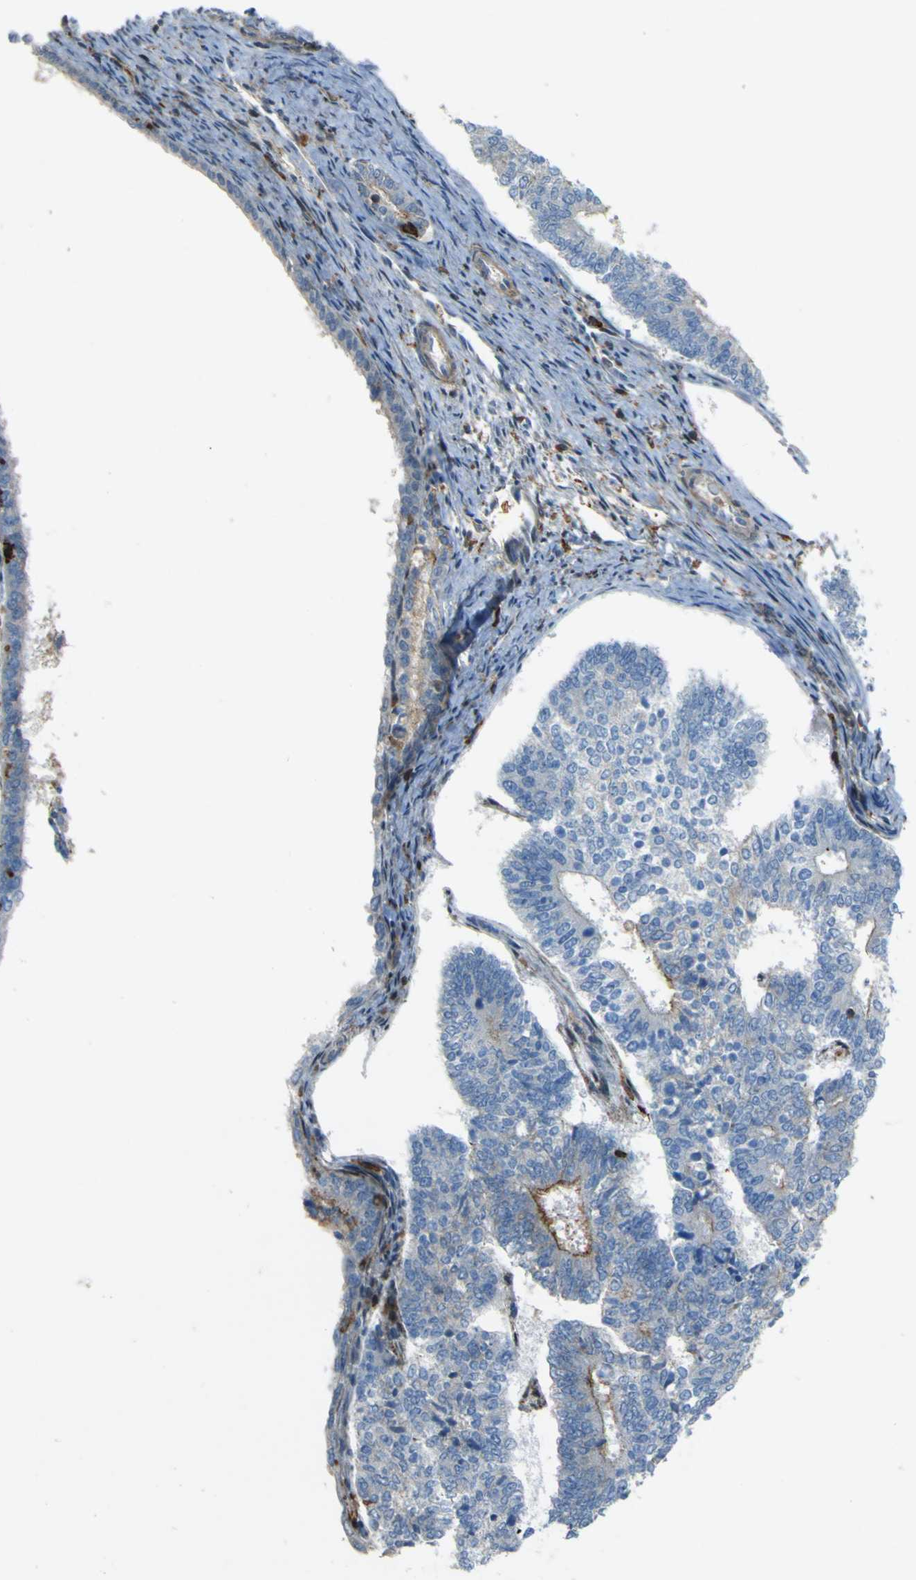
{"staining": {"intensity": "weak", "quantity": "<25%", "location": "cytoplasmic/membranous"}, "tissue": "endometrial cancer", "cell_type": "Tumor cells", "image_type": "cancer", "snomed": [{"axis": "morphology", "description": "Adenocarcinoma, NOS"}, {"axis": "topography", "description": "Endometrium"}], "caption": "The image reveals no significant staining in tumor cells of adenocarcinoma (endometrial).", "gene": "PCDHB5", "patient": {"sex": "female", "age": 70}}